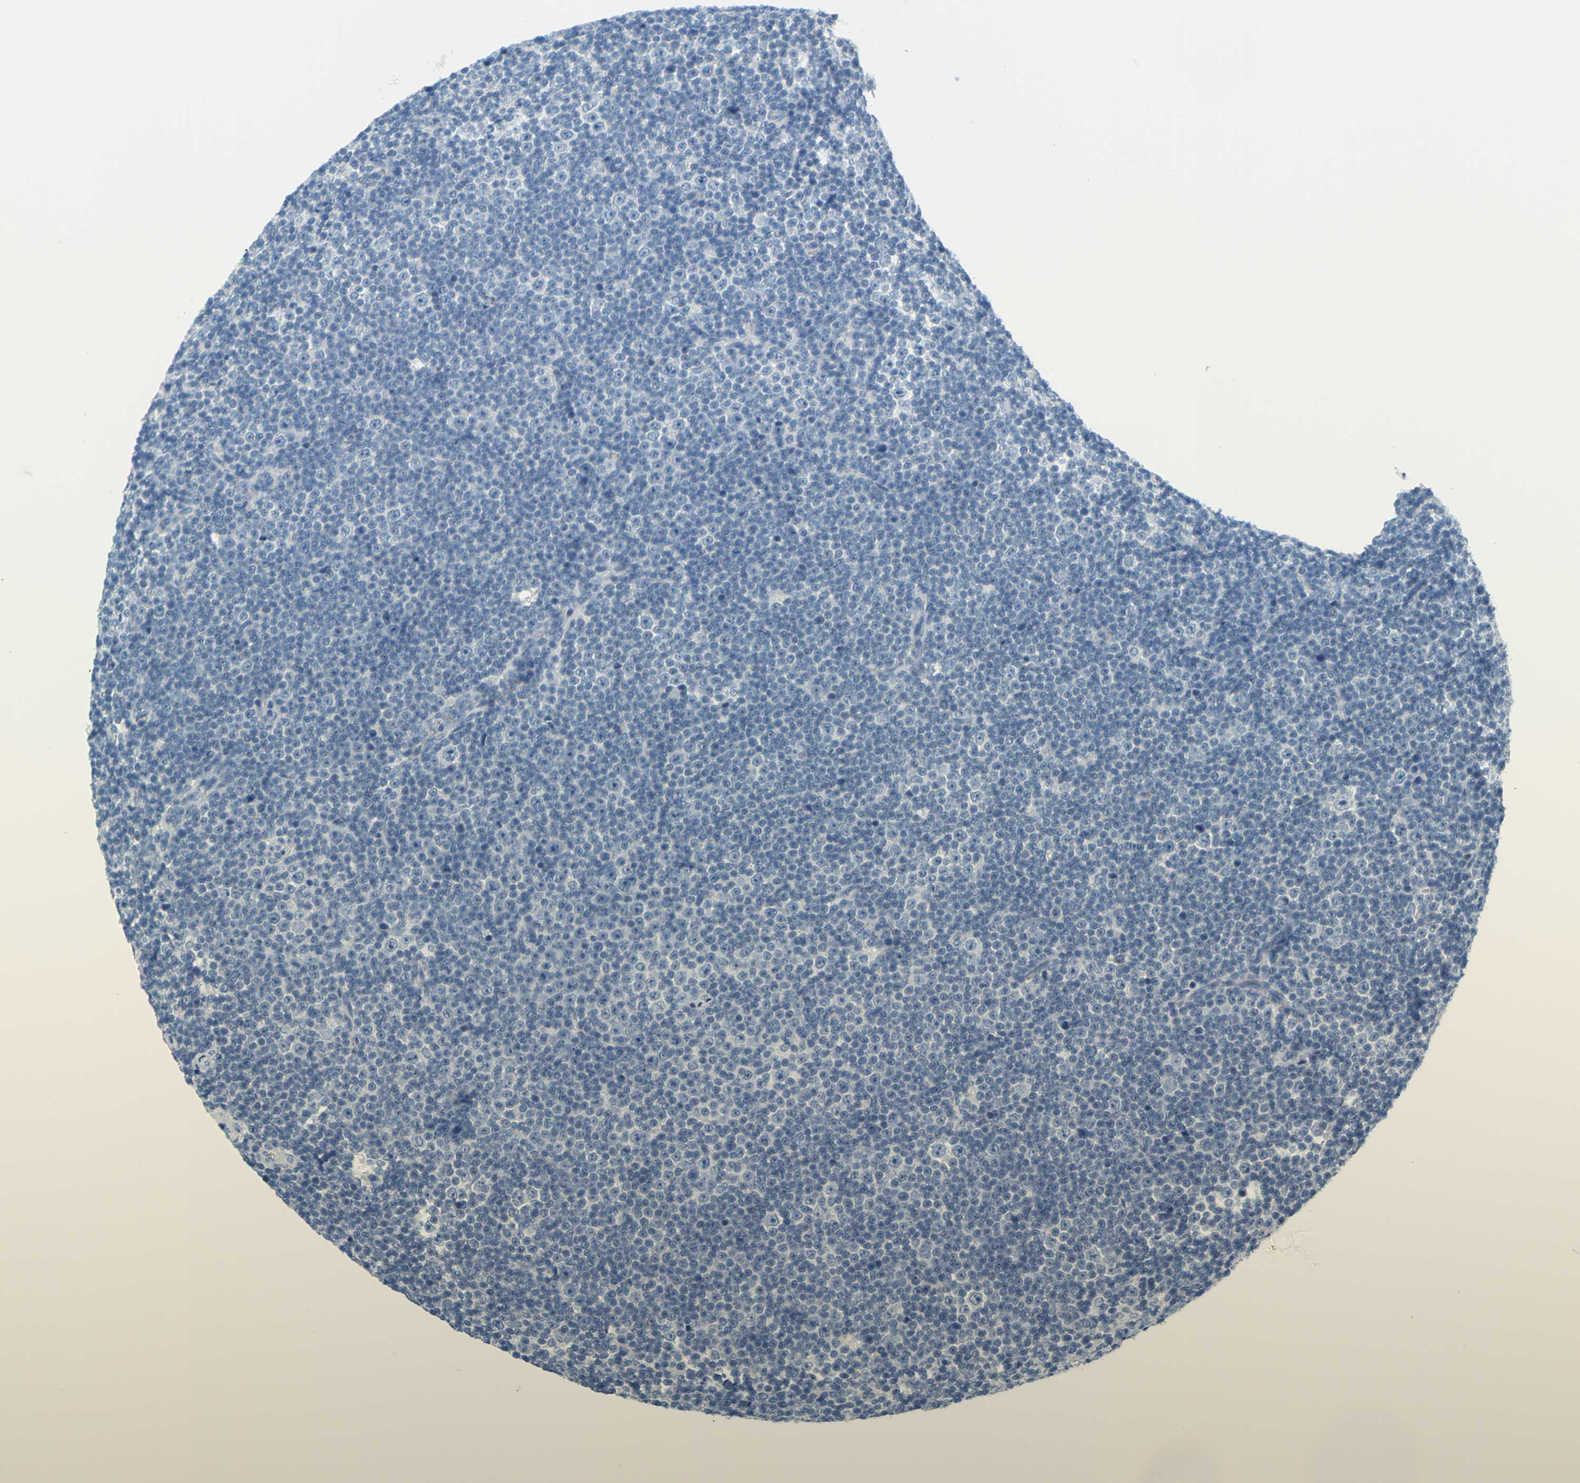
{"staining": {"intensity": "negative", "quantity": "none", "location": "none"}, "tissue": "lymphoma", "cell_type": "Tumor cells", "image_type": "cancer", "snomed": [{"axis": "morphology", "description": "Malignant lymphoma, non-Hodgkin's type, Low grade"}, {"axis": "topography", "description": "Lymph node"}], "caption": "A photomicrograph of lymphoma stained for a protein demonstrates no brown staining in tumor cells.", "gene": "DCT", "patient": {"sex": "female", "age": 67}}